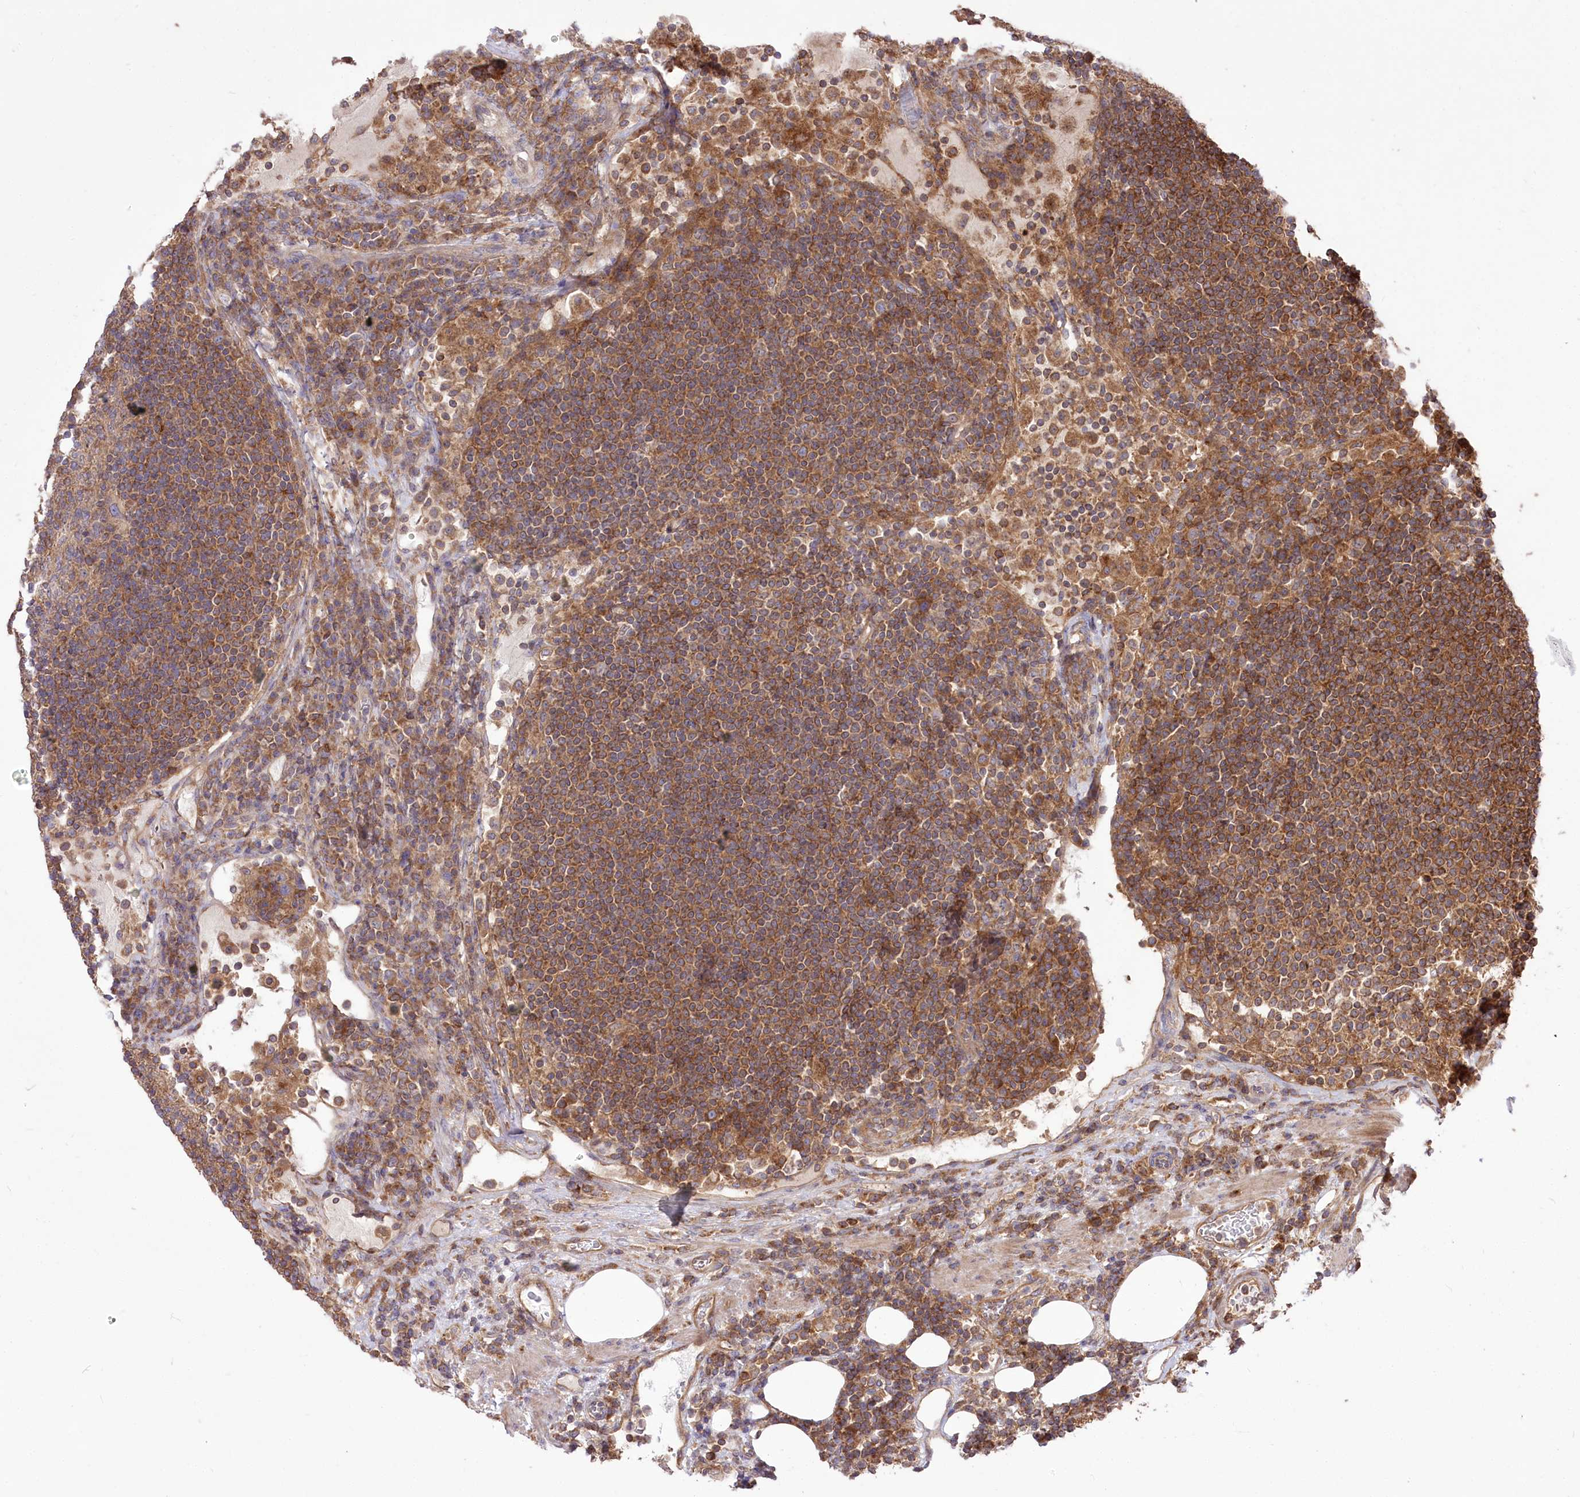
{"staining": {"intensity": "moderate", "quantity": ">75%", "location": "cytoplasmic/membranous"}, "tissue": "lymph node", "cell_type": "Germinal center cells", "image_type": "normal", "snomed": [{"axis": "morphology", "description": "Normal tissue, NOS"}, {"axis": "topography", "description": "Lymph node"}], "caption": "Lymph node stained with a brown dye demonstrates moderate cytoplasmic/membranous positive positivity in about >75% of germinal center cells.", "gene": "XYLB", "patient": {"sex": "female", "age": 53}}